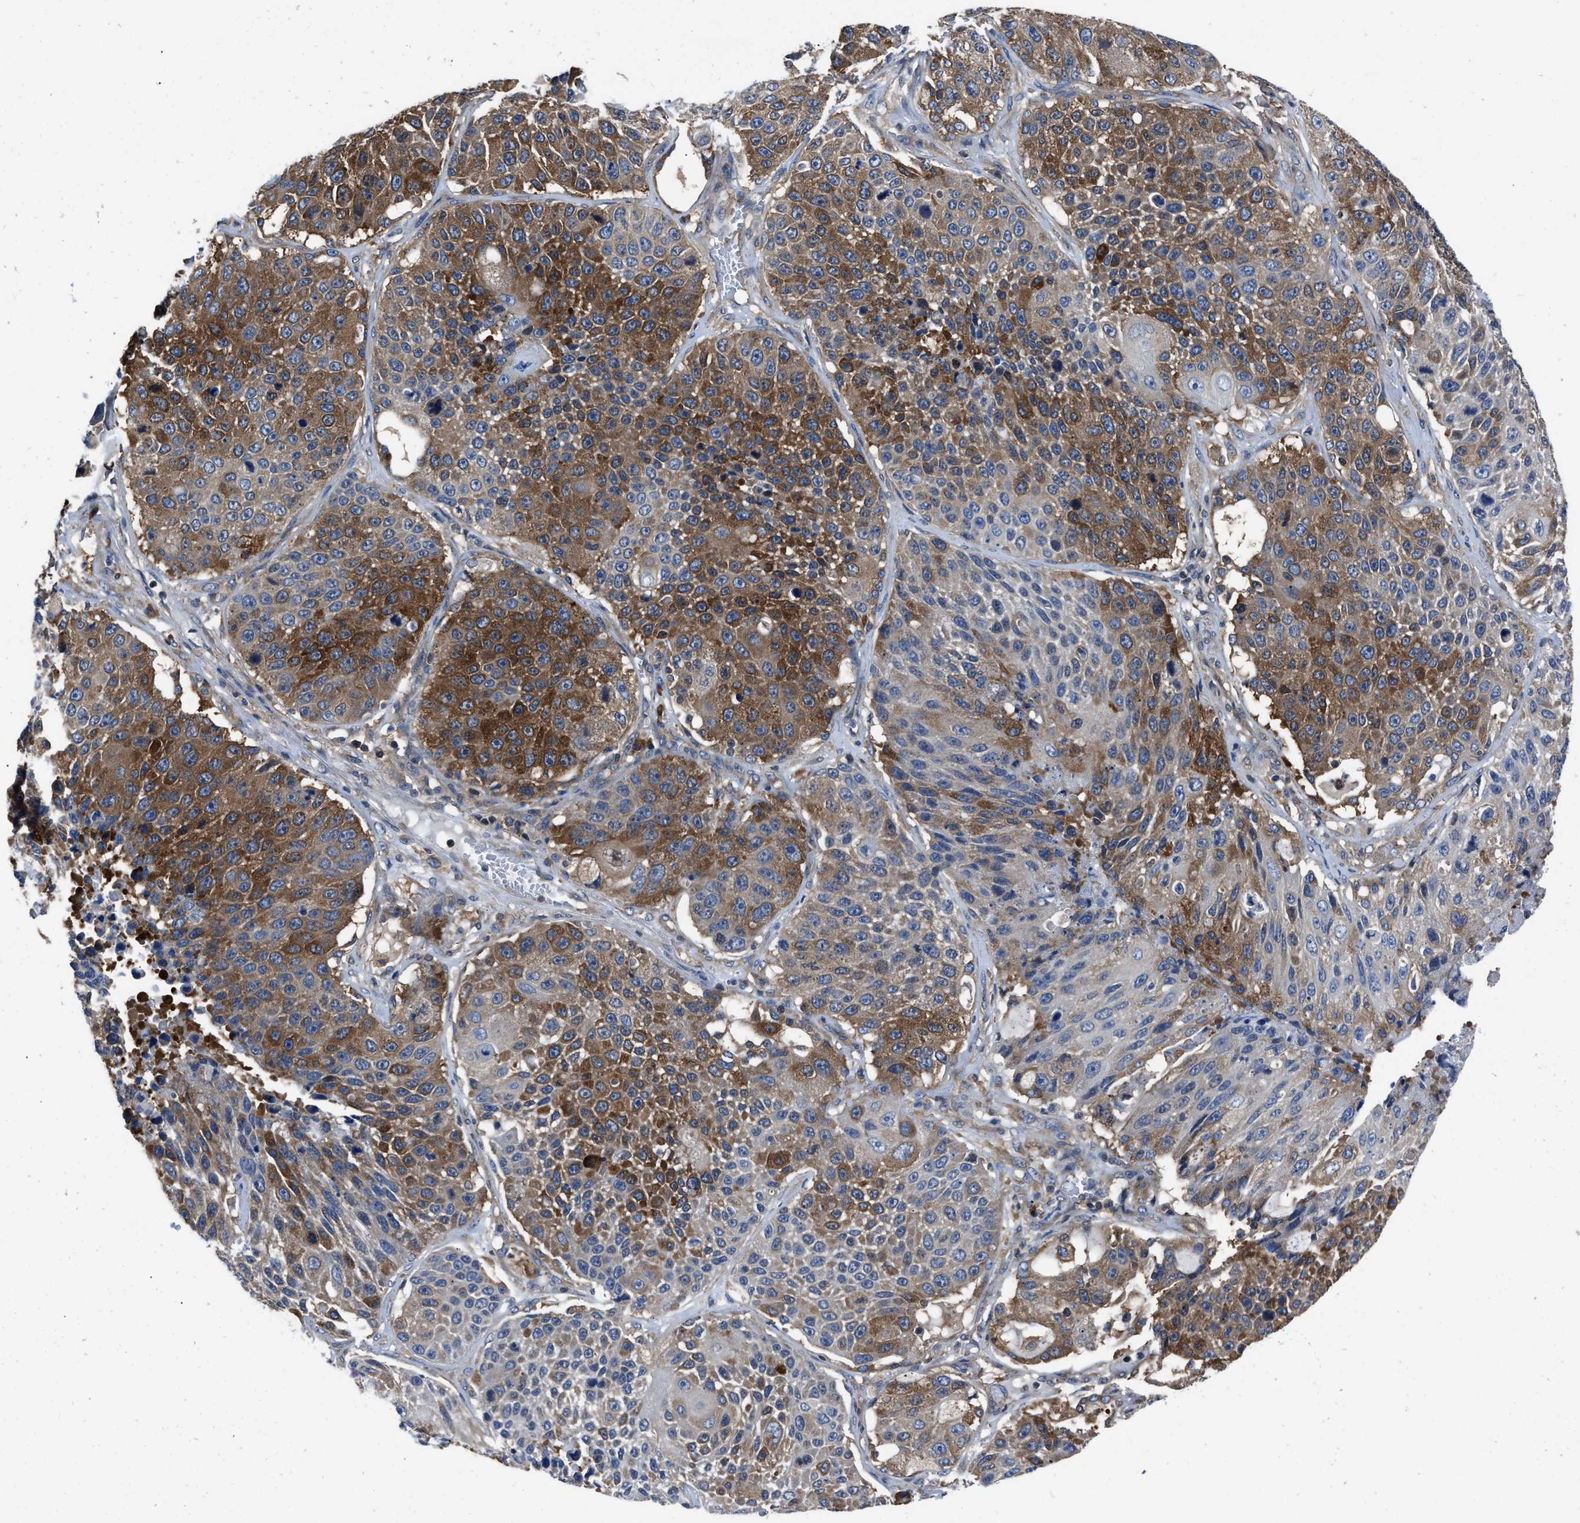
{"staining": {"intensity": "strong", "quantity": "25%-75%", "location": "cytoplasmic/membranous"}, "tissue": "lung cancer", "cell_type": "Tumor cells", "image_type": "cancer", "snomed": [{"axis": "morphology", "description": "Squamous cell carcinoma, NOS"}, {"axis": "topography", "description": "Lung"}], "caption": "DAB (3,3'-diaminobenzidine) immunohistochemical staining of human lung squamous cell carcinoma displays strong cytoplasmic/membranous protein positivity in about 25%-75% of tumor cells.", "gene": "YARS1", "patient": {"sex": "male", "age": 61}}